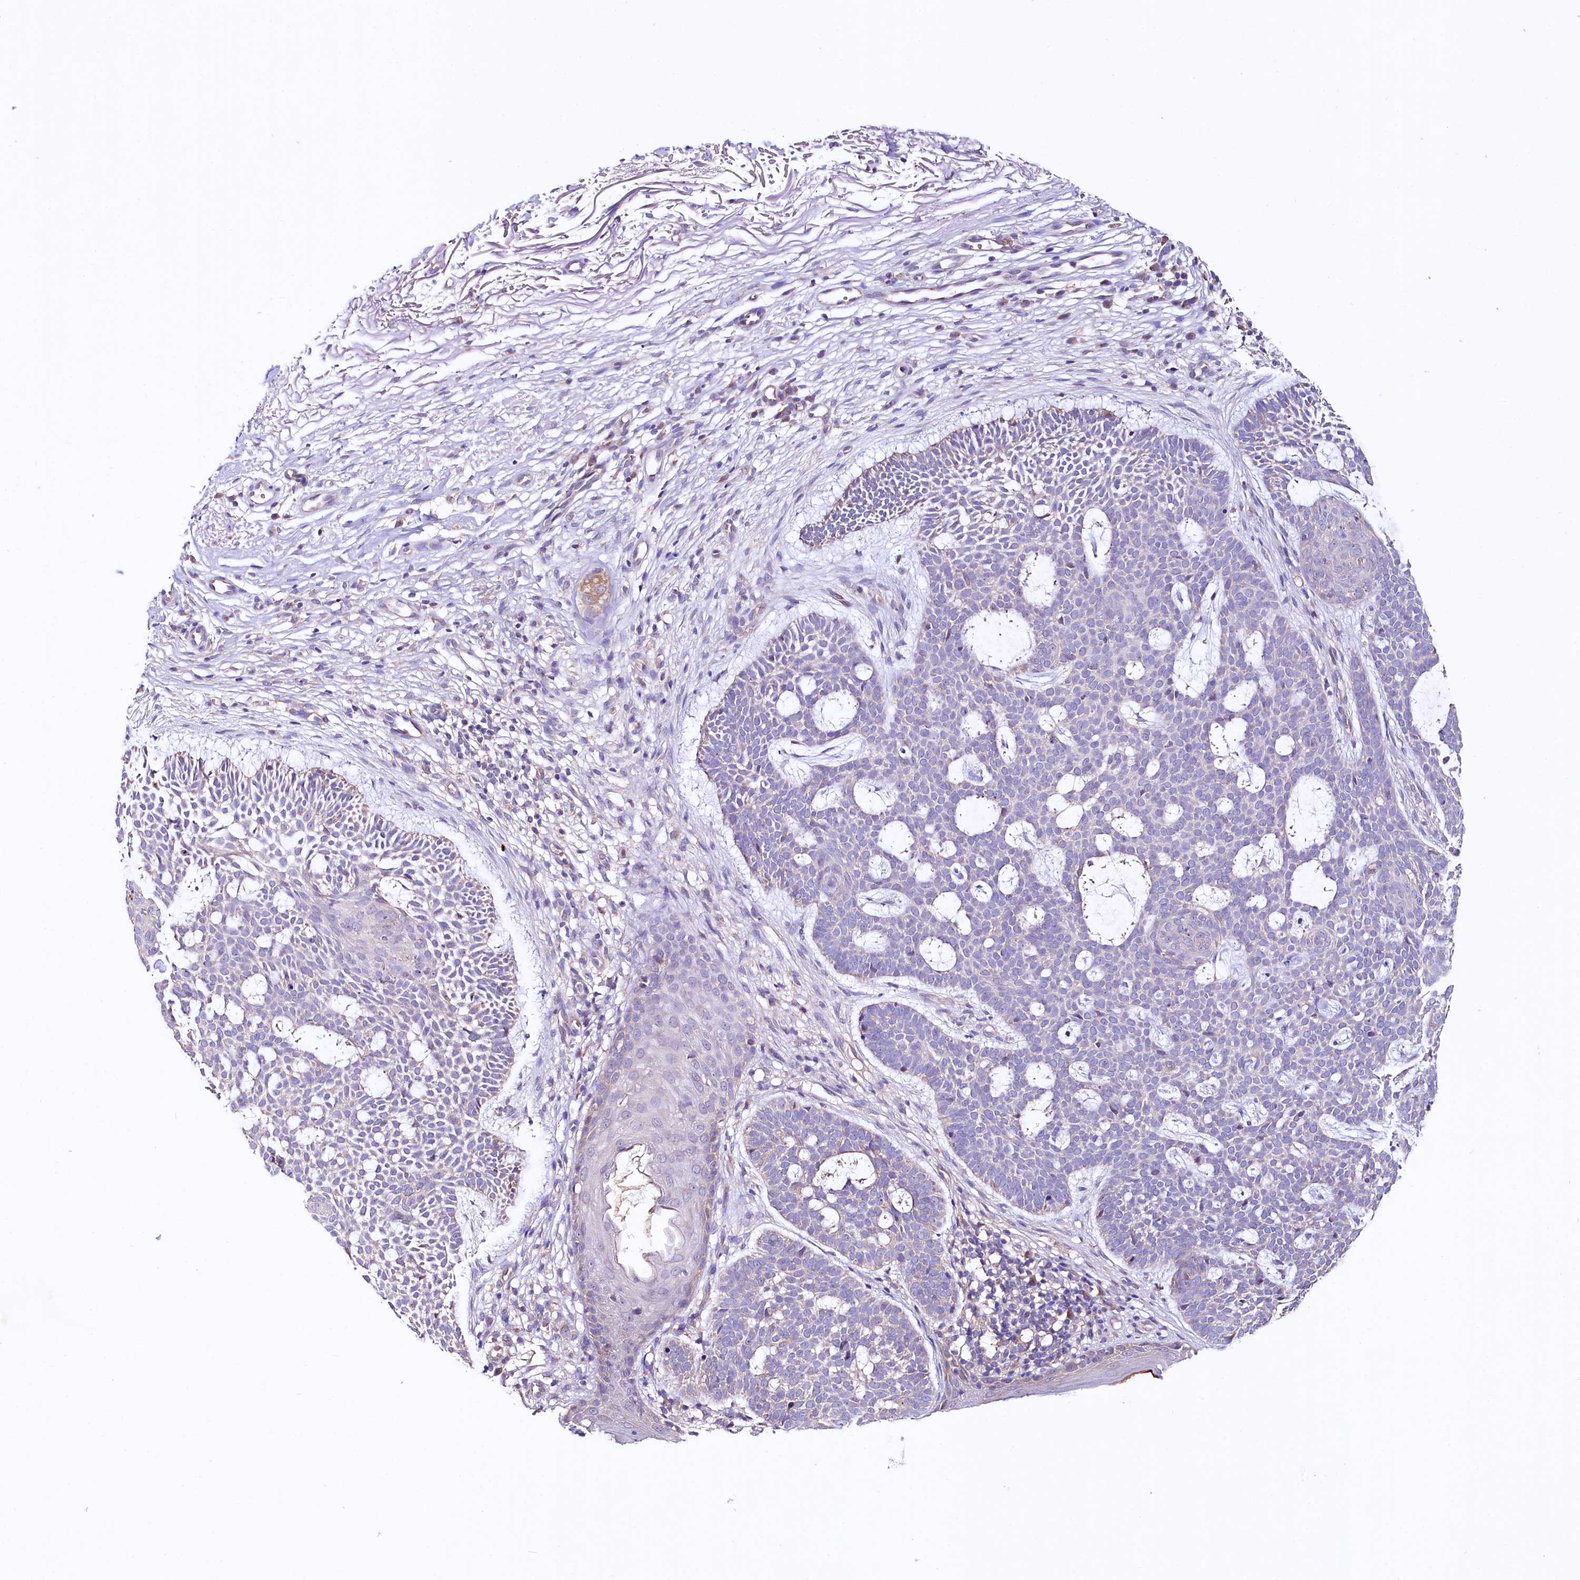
{"staining": {"intensity": "negative", "quantity": "none", "location": "none"}, "tissue": "skin cancer", "cell_type": "Tumor cells", "image_type": "cancer", "snomed": [{"axis": "morphology", "description": "Basal cell carcinoma"}, {"axis": "topography", "description": "Skin"}], "caption": "Tumor cells are negative for brown protein staining in skin basal cell carcinoma.", "gene": "CEP295", "patient": {"sex": "male", "age": 85}}